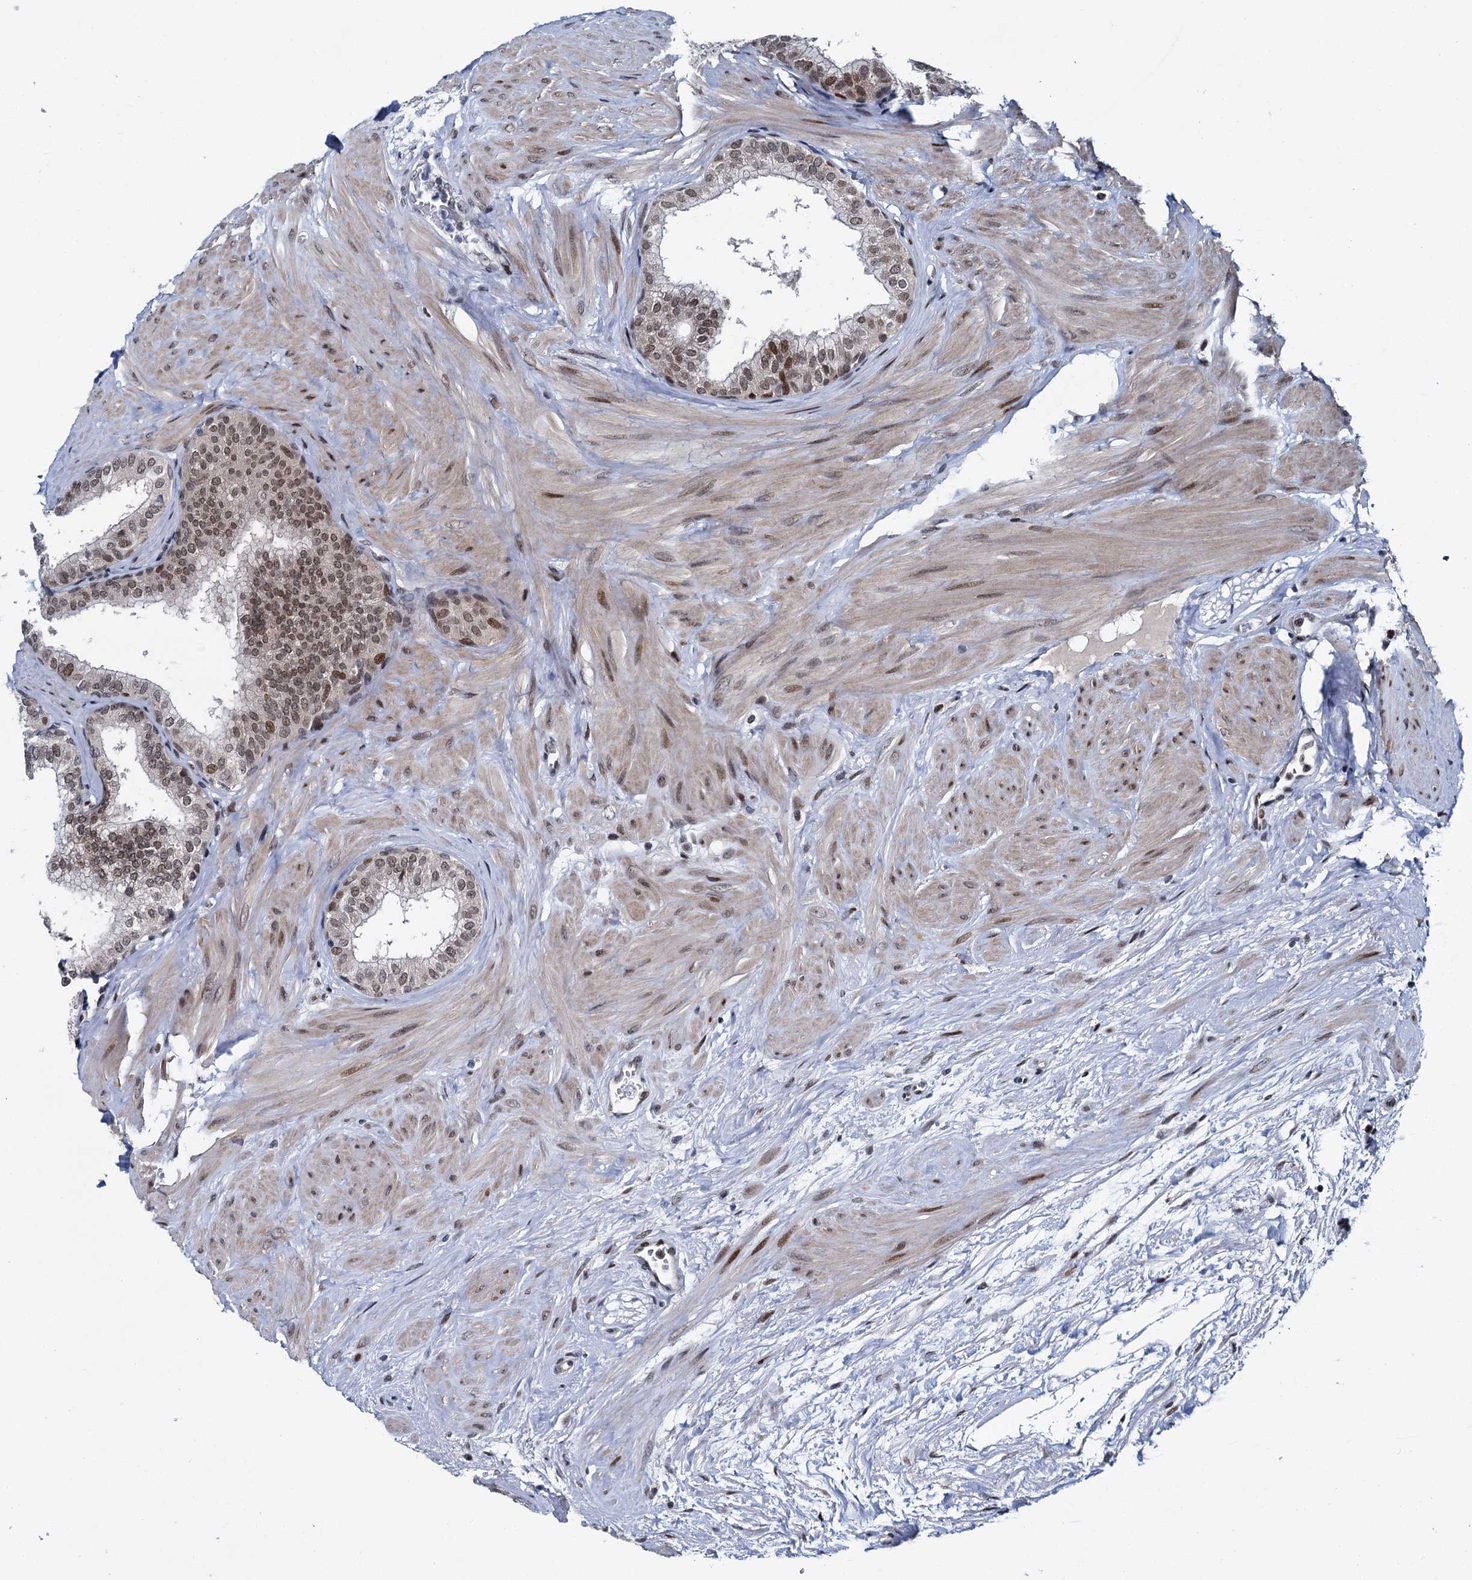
{"staining": {"intensity": "moderate", "quantity": "25%-75%", "location": "nuclear"}, "tissue": "prostate", "cell_type": "Glandular cells", "image_type": "normal", "snomed": [{"axis": "morphology", "description": "Normal tissue, NOS"}, {"axis": "topography", "description": "Prostate"}], "caption": "Protein expression analysis of normal prostate exhibits moderate nuclear positivity in about 25%-75% of glandular cells. Using DAB (3,3'-diaminobenzidine) (brown) and hematoxylin (blue) stains, captured at high magnification using brightfield microscopy.", "gene": "RUFY2", "patient": {"sex": "male", "age": 60}}